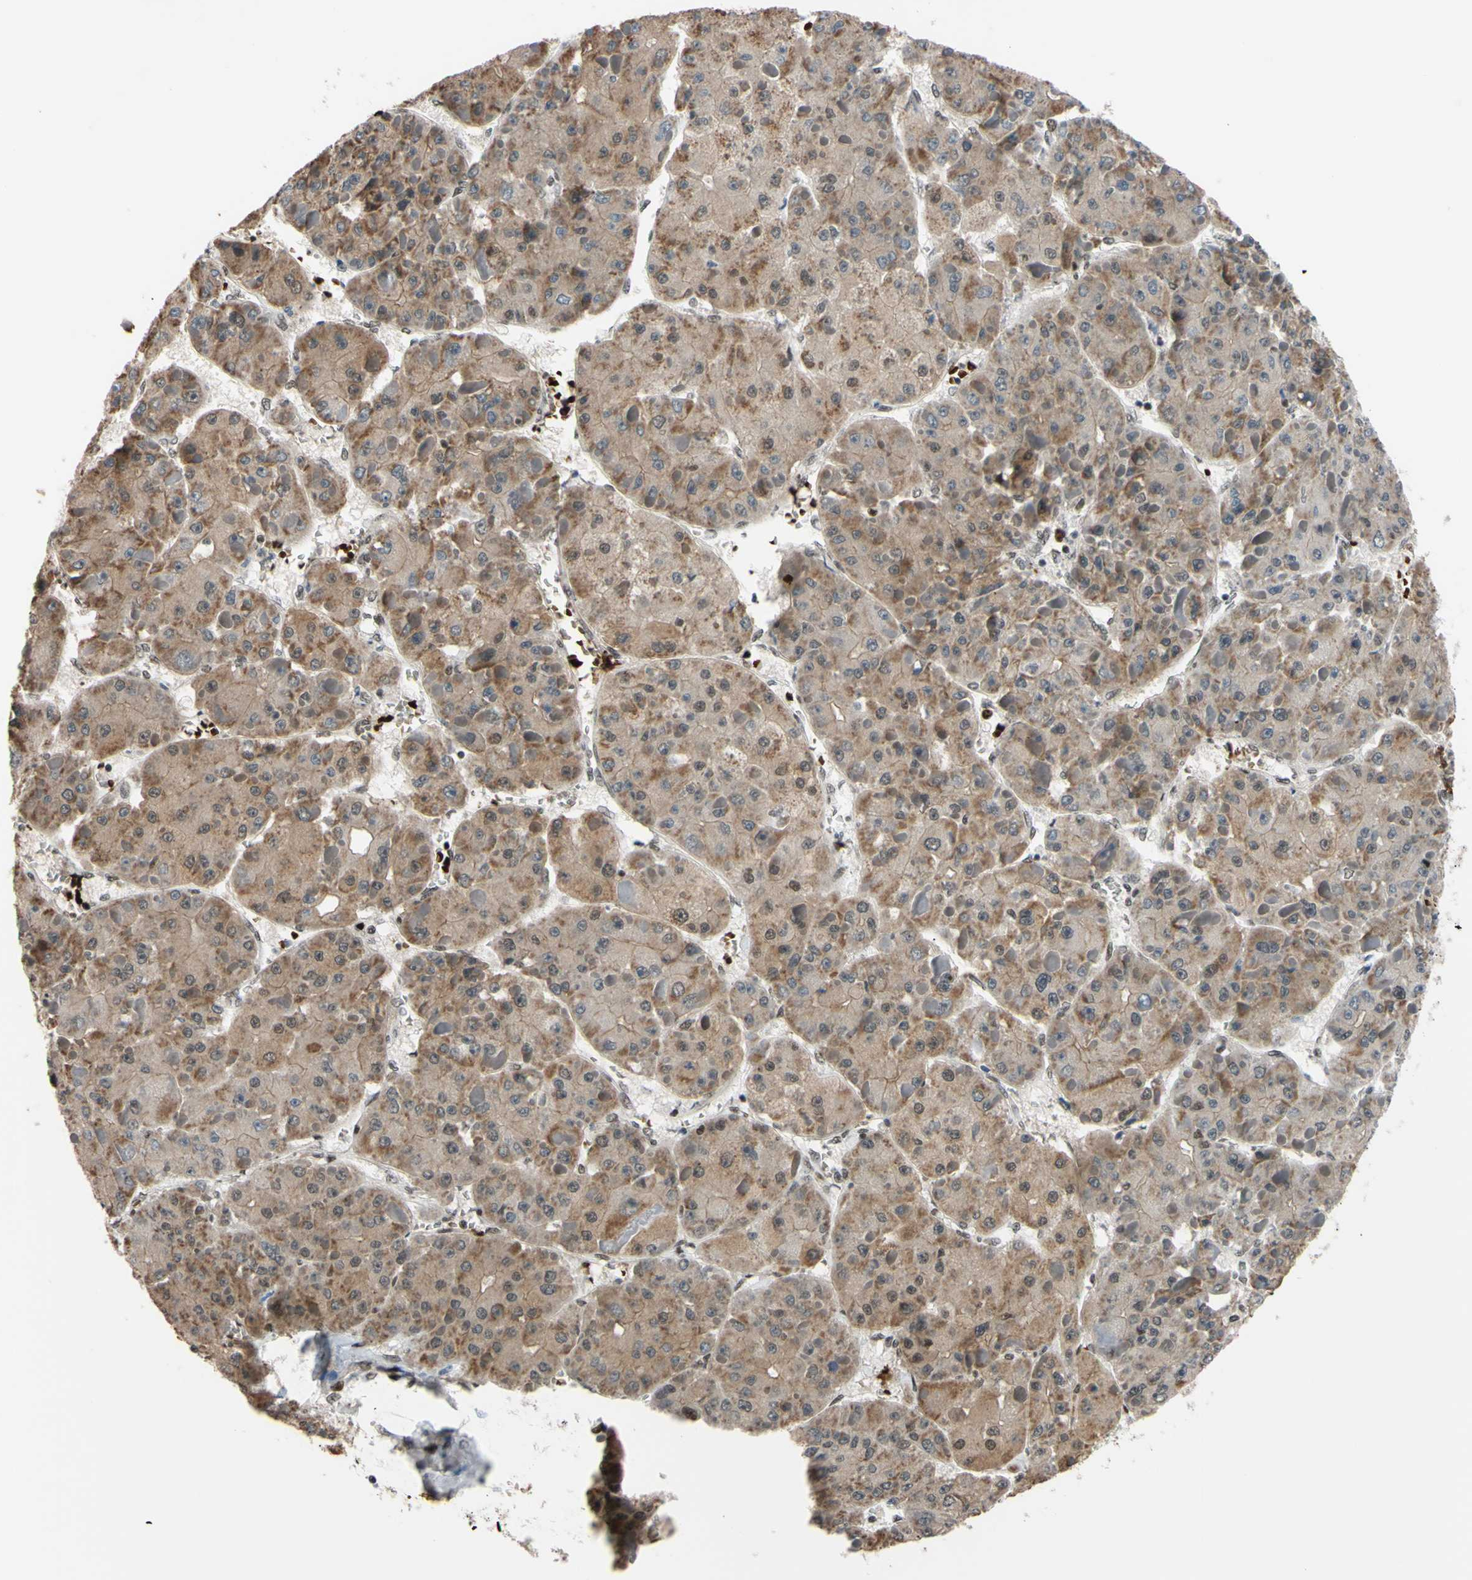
{"staining": {"intensity": "moderate", "quantity": "25%-75%", "location": "cytoplasmic/membranous"}, "tissue": "liver cancer", "cell_type": "Tumor cells", "image_type": "cancer", "snomed": [{"axis": "morphology", "description": "Carcinoma, Hepatocellular, NOS"}, {"axis": "topography", "description": "Liver"}], "caption": "IHC micrograph of neoplastic tissue: liver cancer (hepatocellular carcinoma) stained using IHC exhibits medium levels of moderate protein expression localized specifically in the cytoplasmic/membranous of tumor cells, appearing as a cytoplasmic/membranous brown color.", "gene": "THAP12", "patient": {"sex": "female", "age": 73}}